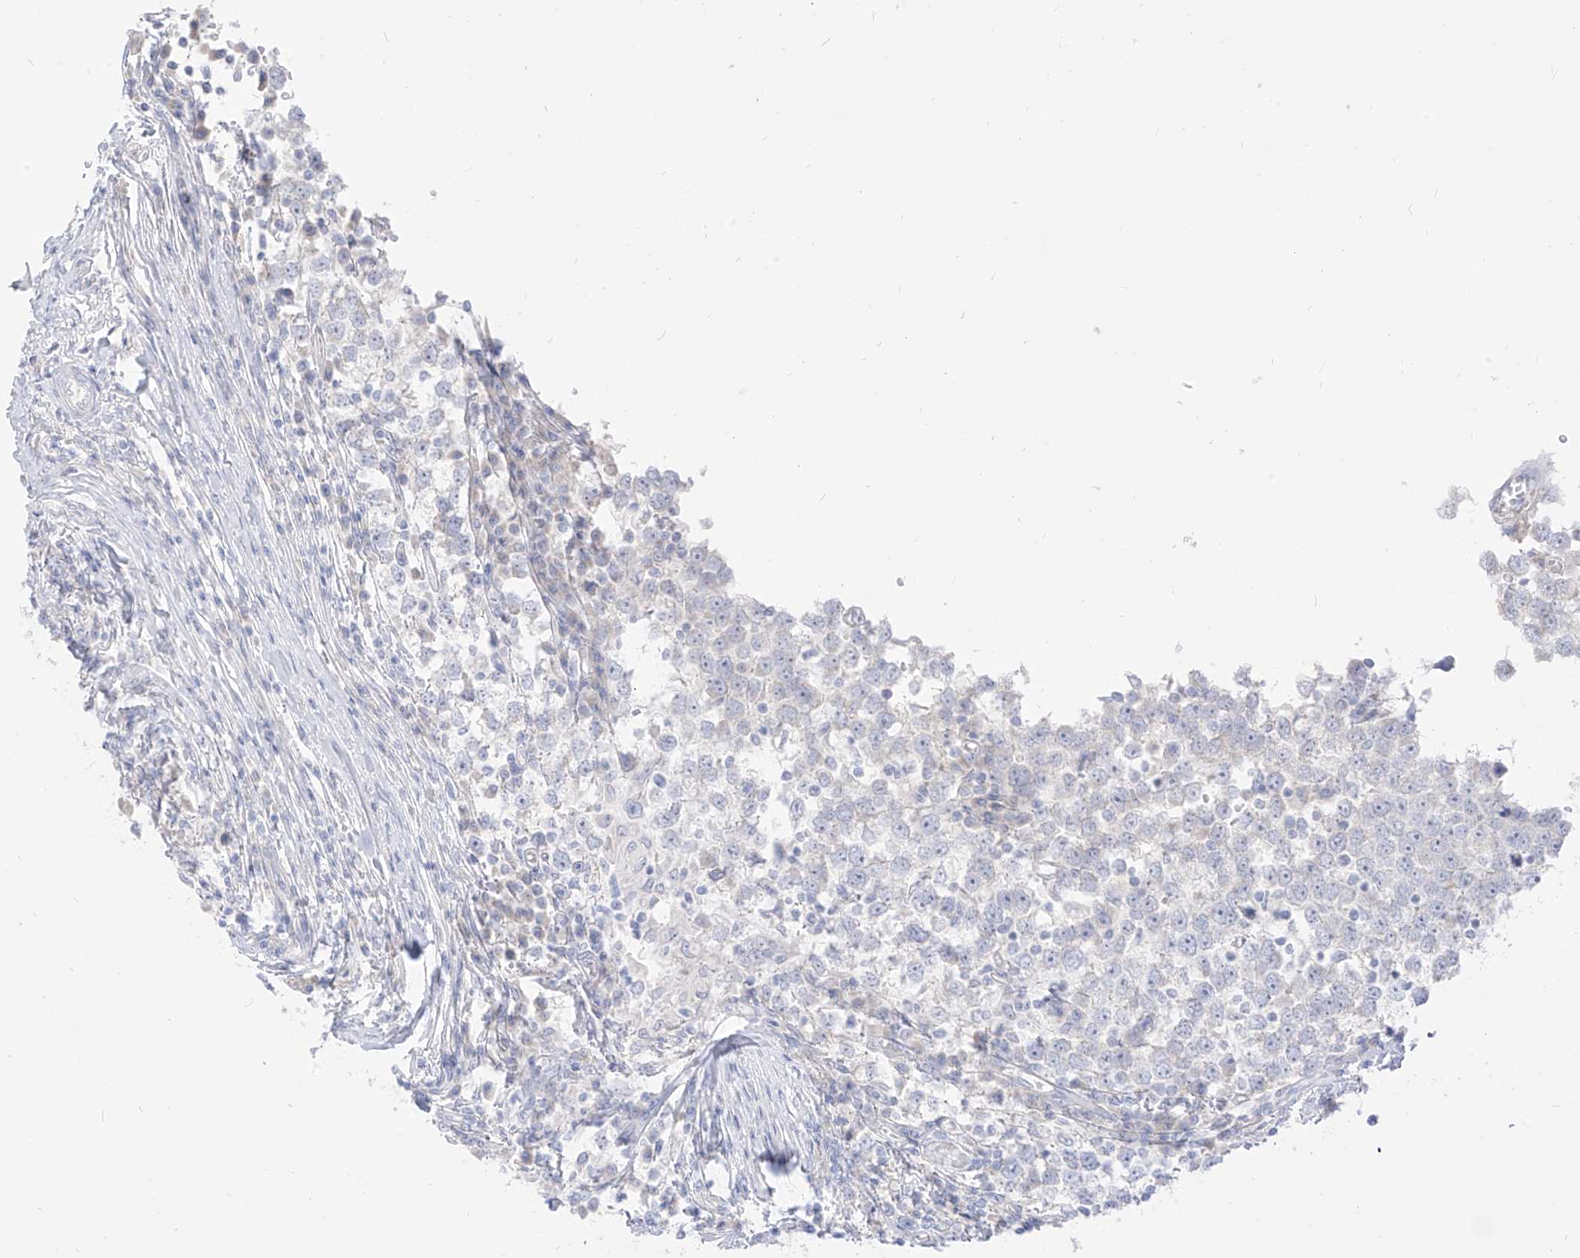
{"staining": {"intensity": "negative", "quantity": "none", "location": "none"}, "tissue": "testis cancer", "cell_type": "Tumor cells", "image_type": "cancer", "snomed": [{"axis": "morphology", "description": "Seminoma, NOS"}, {"axis": "topography", "description": "Testis"}], "caption": "The photomicrograph exhibits no staining of tumor cells in seminoma (testis).", "gene": "ARHGEF40", "patient": {"sex": "male", "age": 65}}